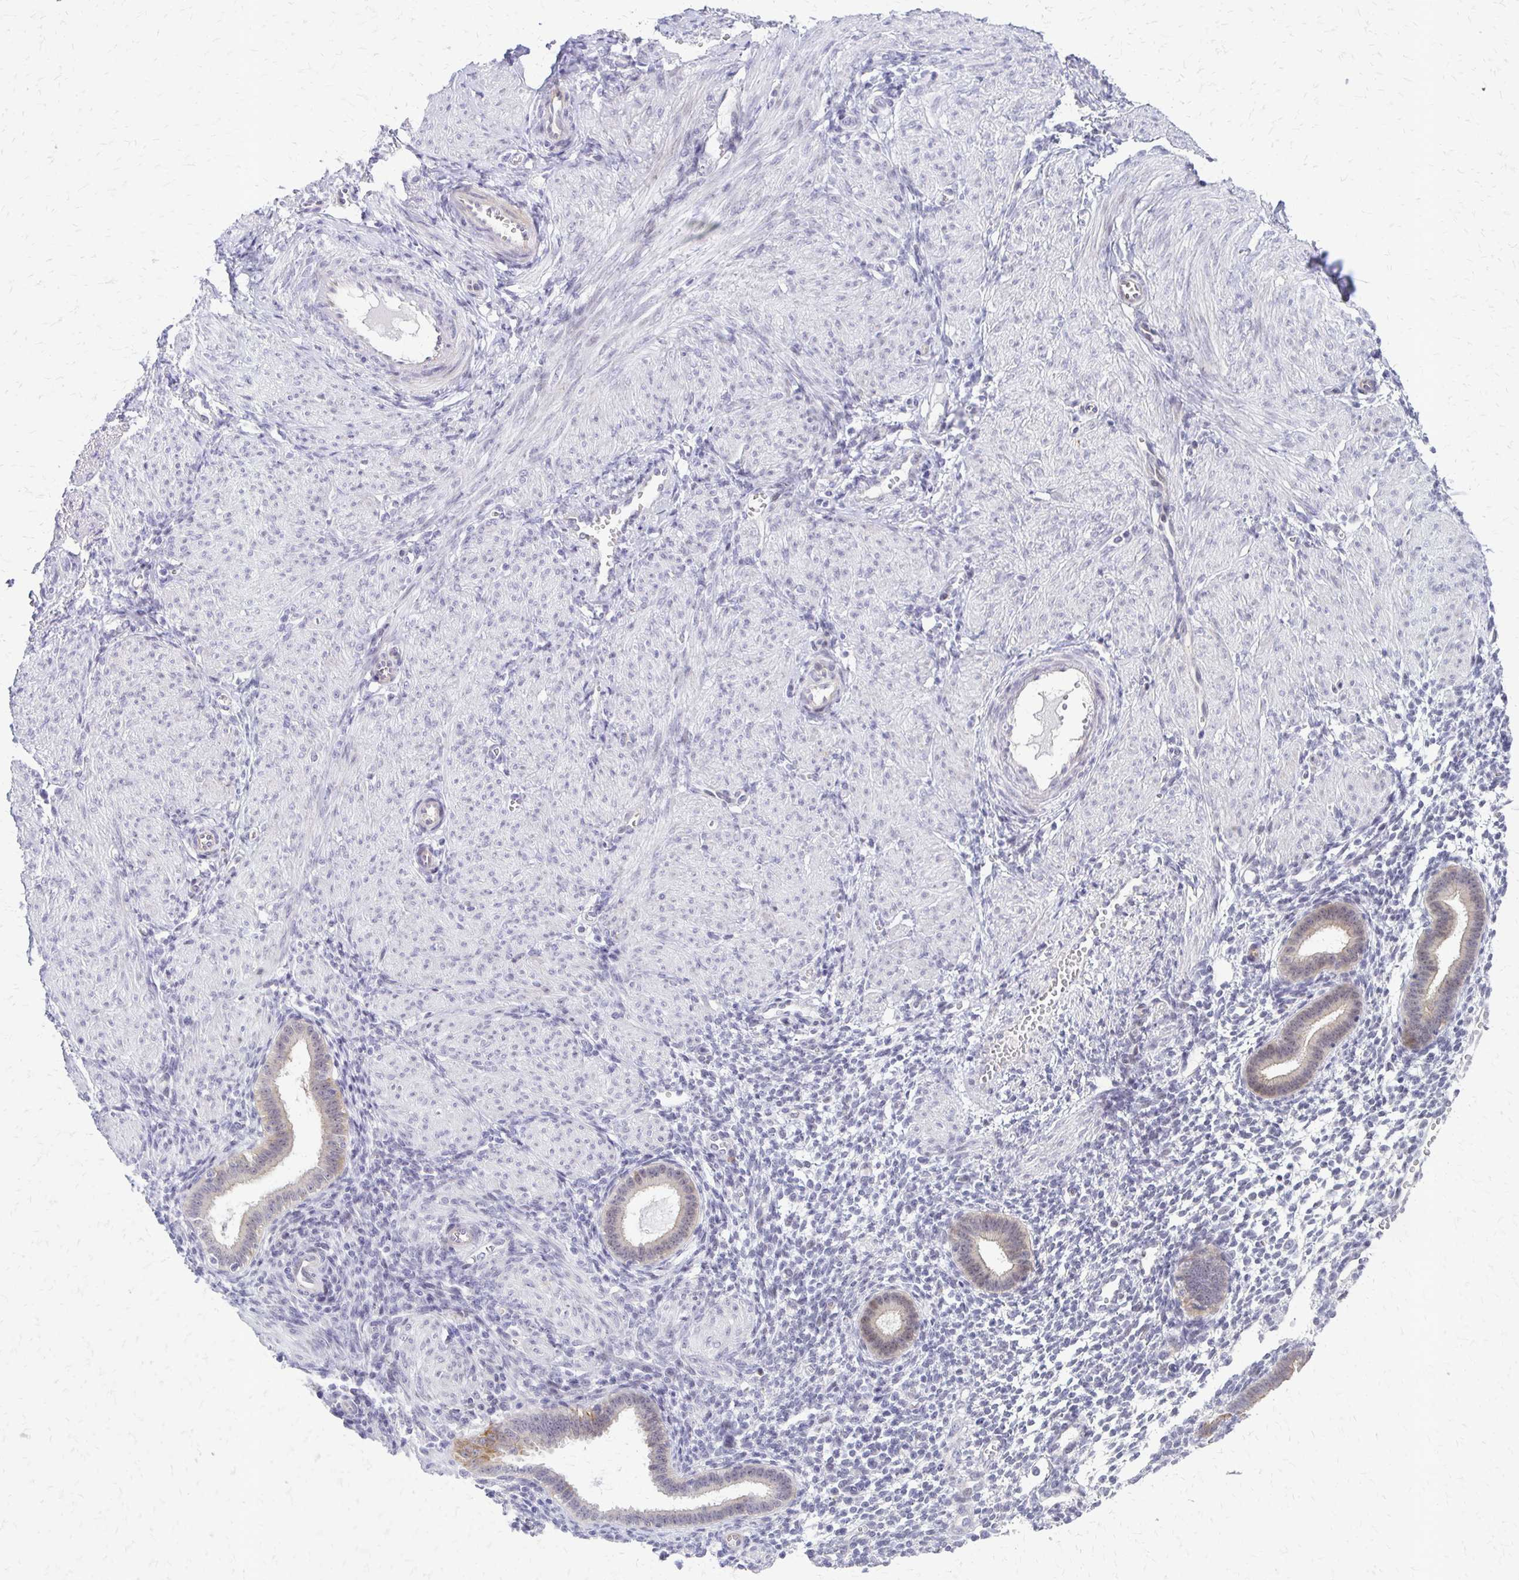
{"staining": {"intensity": "negative", "quantity": "none", "location": "none"}, "tissue": "endometrium", "cell_type": "Cells in endometrial stroma", "image_type": "normal", "snomed": [{"axis": "morphology", "description": "Normal tissue, NOS"}, {"axis": "topography", "description": "Endometrium"}], "caption": "An IHC image of normal endometrium is shown. There is no staining in cells in endometrial stroma of endometrium.", "gene": "EPYC", "patient": {"sex": "female", "age": 36}}